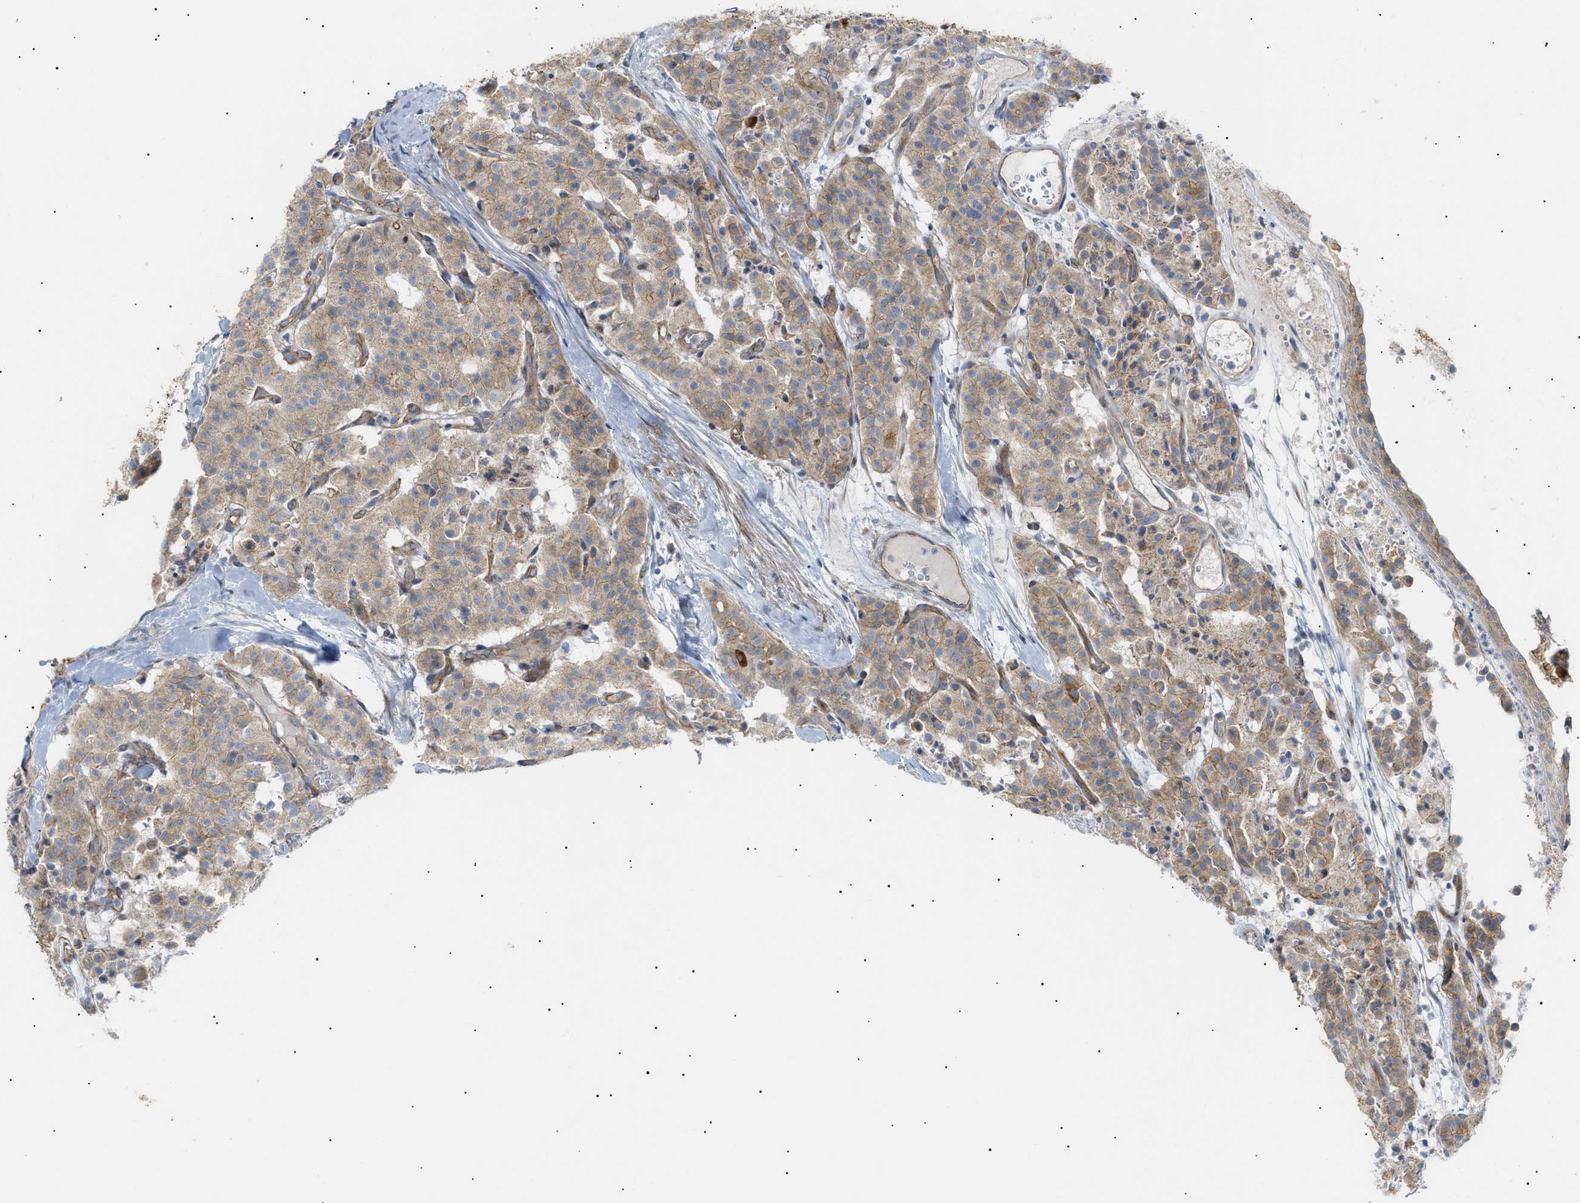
{"staining": {"intensity": "moderate", "quantity": ">75%", "location": "cytoplasmic/membranous"}, "tissue": "carcinoid", "cell_type": "Tumor cells", "image_type": "cancer", "snomed": [{"axis": "morphology", "description": "Carcinoid, malignant, NOS"}, {"axis": "topography", "description": "Lung"}], "caption": "This image reveals IHC staining of carcinoid (malignant), with medium moderate cytoplasmic/membranous positivity in approximately >75% of tumor cells.", "gene": "ZFHX2", "patient": {"sex": "male", "age": 30}}